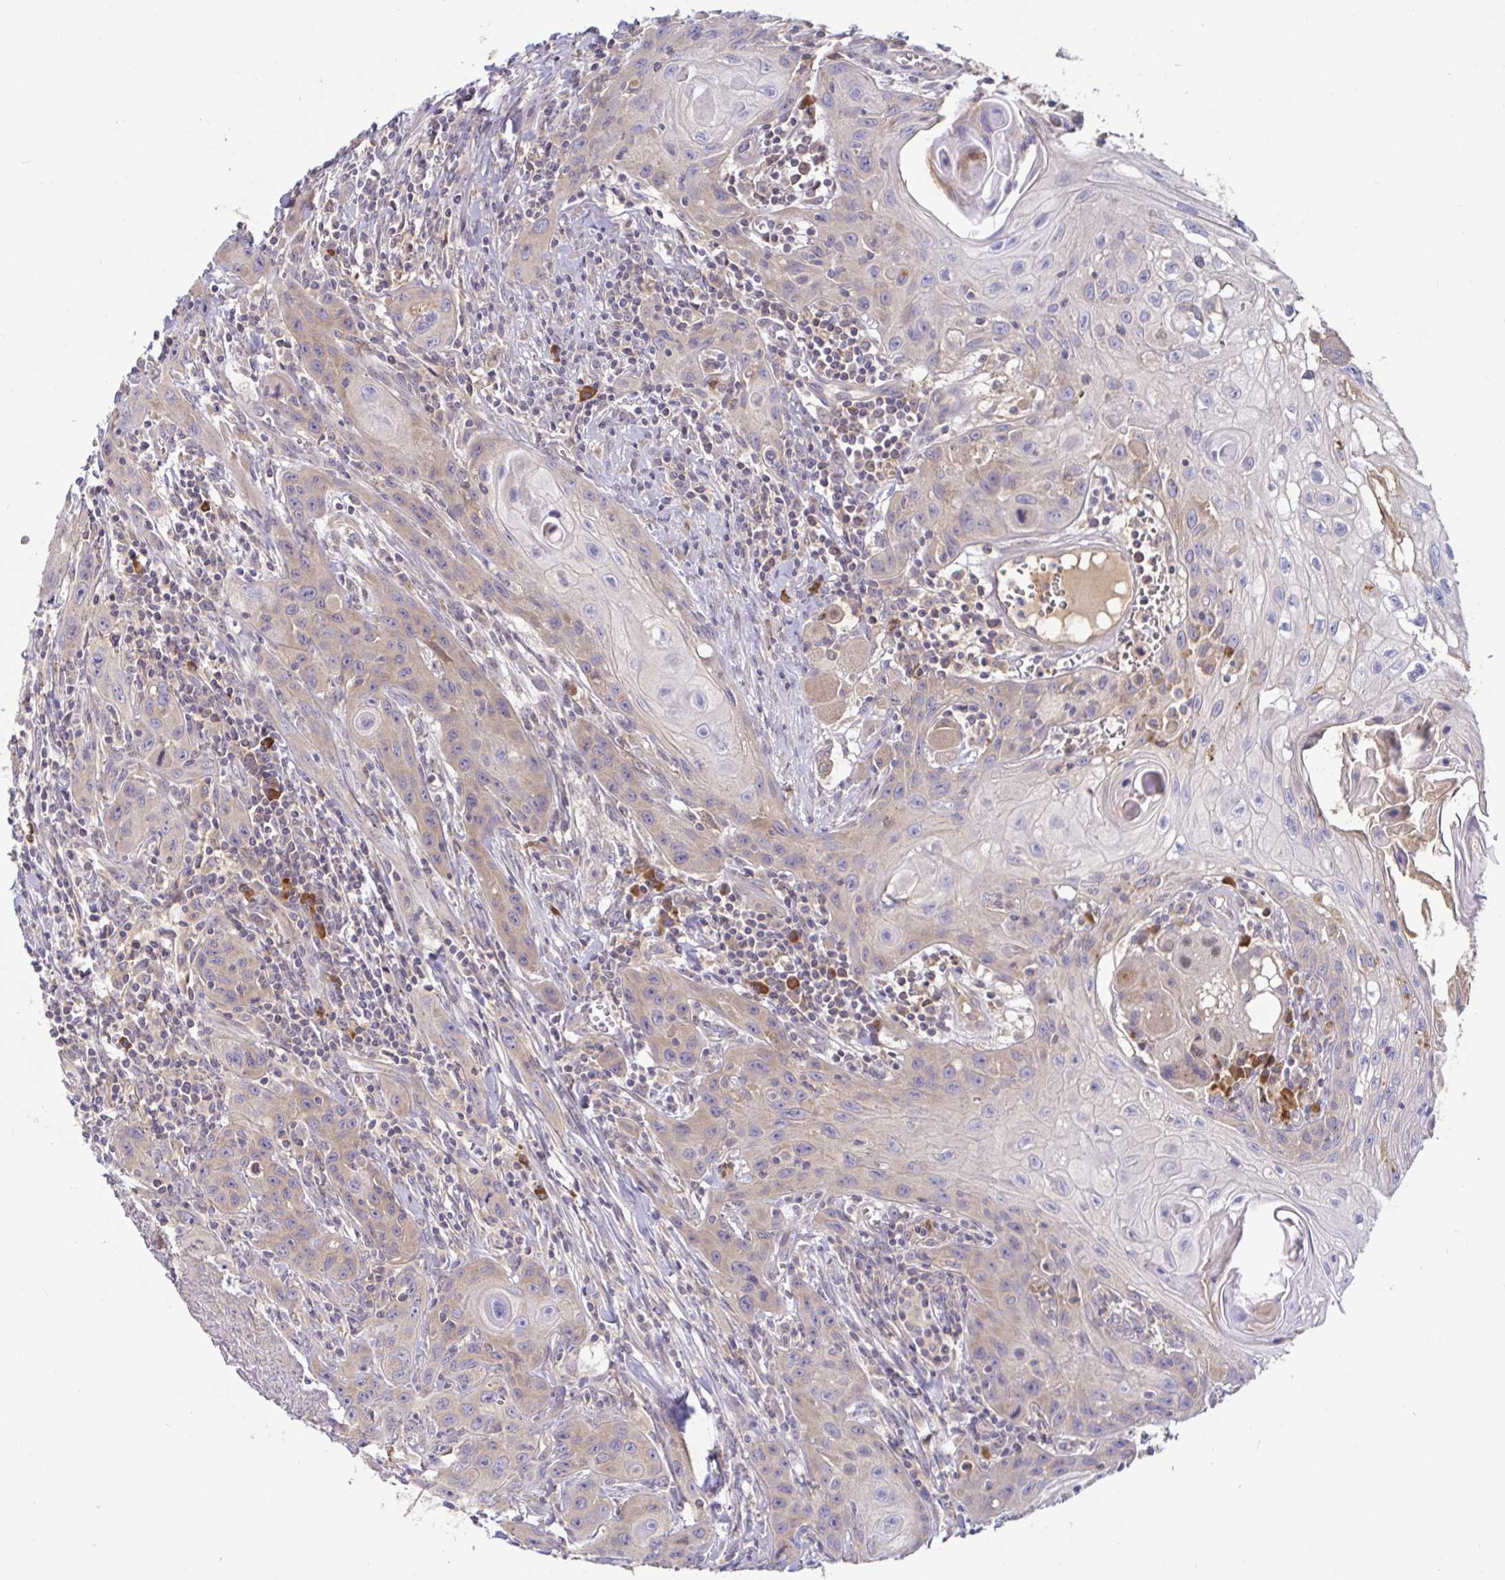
{"staining": {"intensity": "weak", "quantity": "25%-75%", "location": "cytoplasmic/membranous"}, "tissue": "head and neck cancer", "cell_type": "Tumor cells", "image_type": "cancer", "snomed": [{"axis": "morphology", "description": "Squamous cell carcinoma, NOS"}, {"axis": "topography", "description": "Oral tissue"}, {"axis": "topography", "description": "Head-Neck"}], "caption": "The micrograph exhibits immunohistochemical staining of head and neck squamous cell carcinoma. There is weak cytoplasmic/membranous expression is appreciated in about 25%-75% of tumor cells.", "gene": "LARP1", "patient": {"sex": "male", "age": 58}}